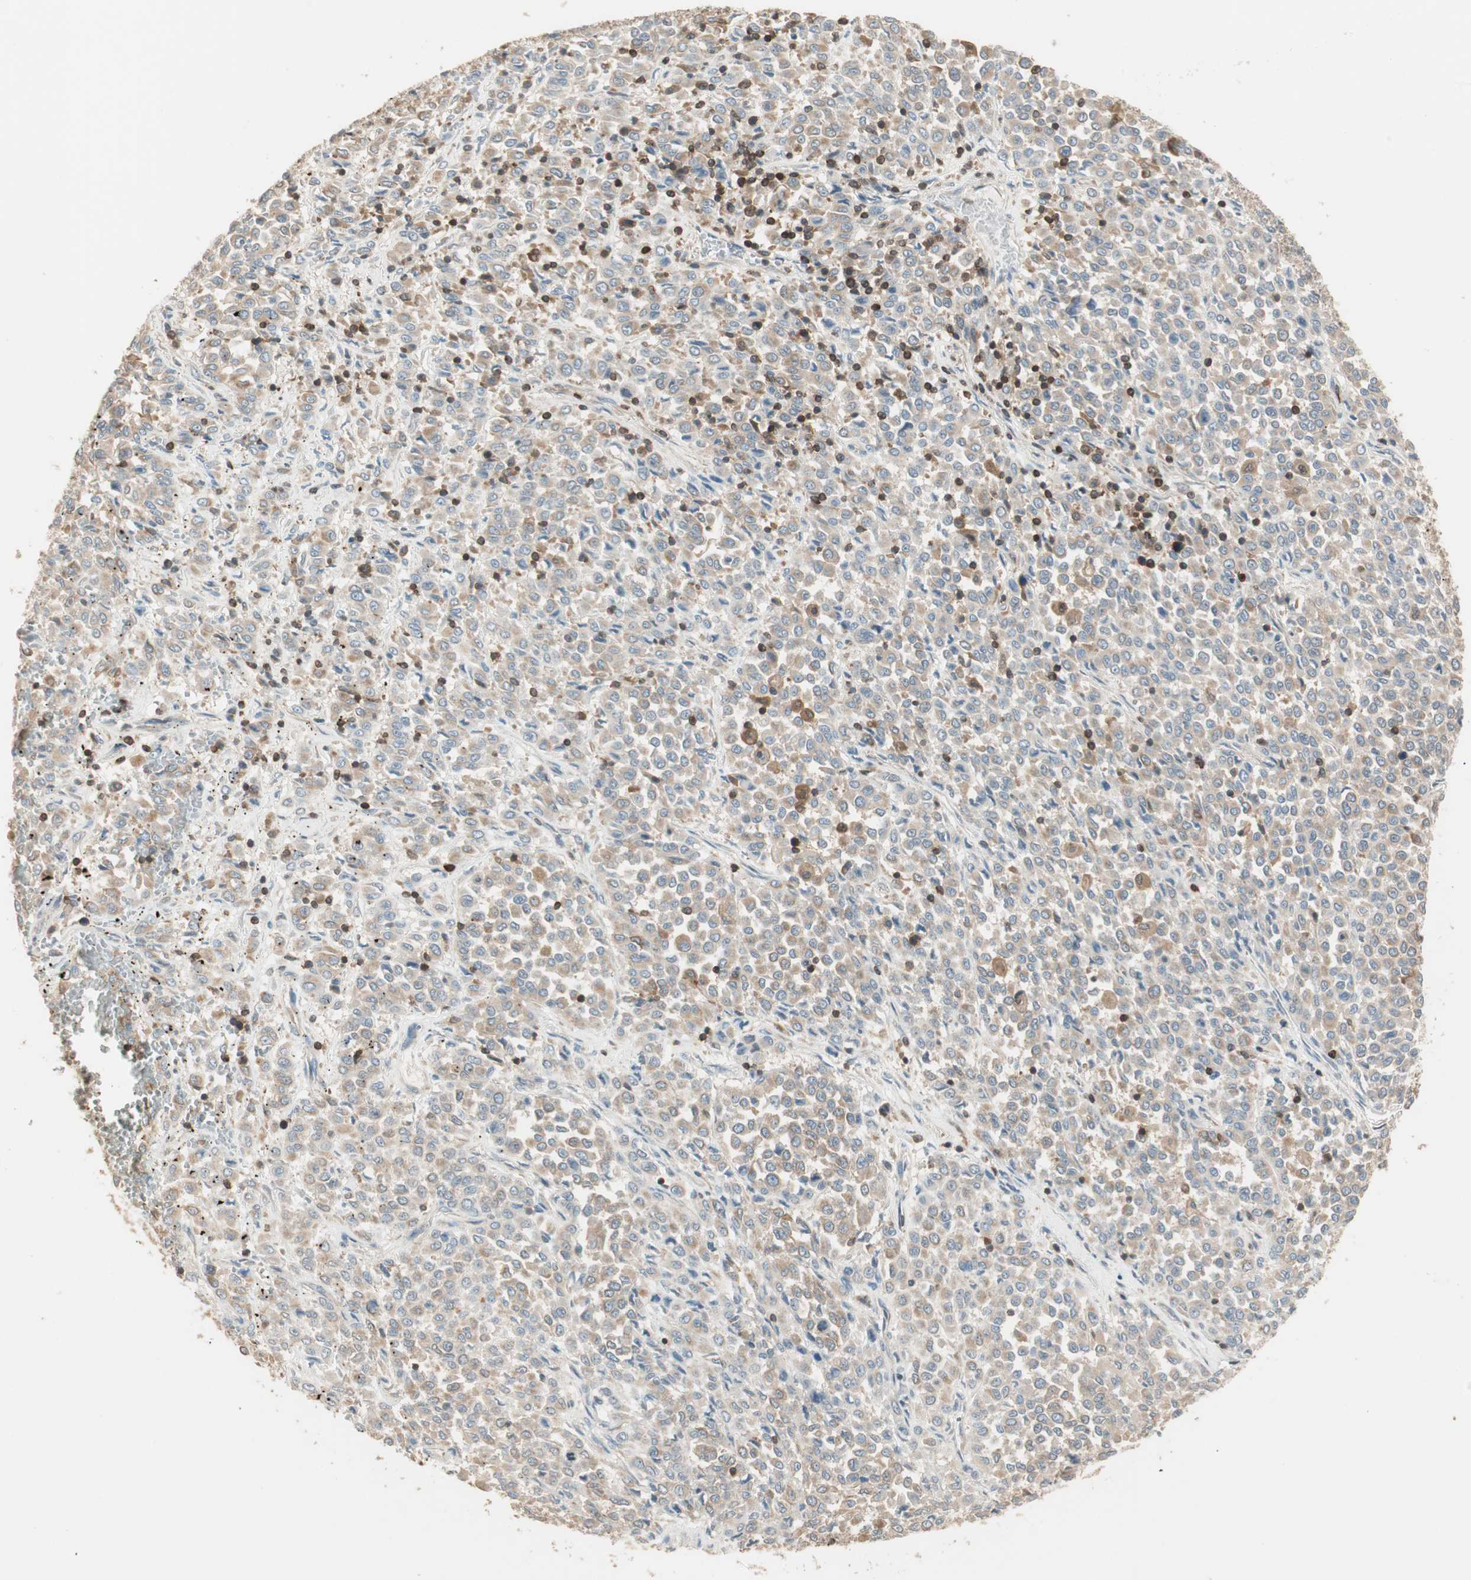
{"staining": {"intensity": "weak", "quantity": ">75%", "location": "cytoplasmic/membranous"}, "tissue": "melanoma", "cell_type": "Tumor cells", "image_type": "cancer", "snomed": [{"axis": "morphology", "description": "Malignant melanoma, Metastatic site"}, {"axis": "topography", "description": "Pancreas"}], "caption": "This histopathology image exhibits immunohistochemistry (IHC) staining of malignant melanoma (metastatic site), with low weak cytoplasmic/membranous staining in approximately >75% of tumor cells.", "gene": "CRLF3", "patient": {"sex": "female", "age": 30}}